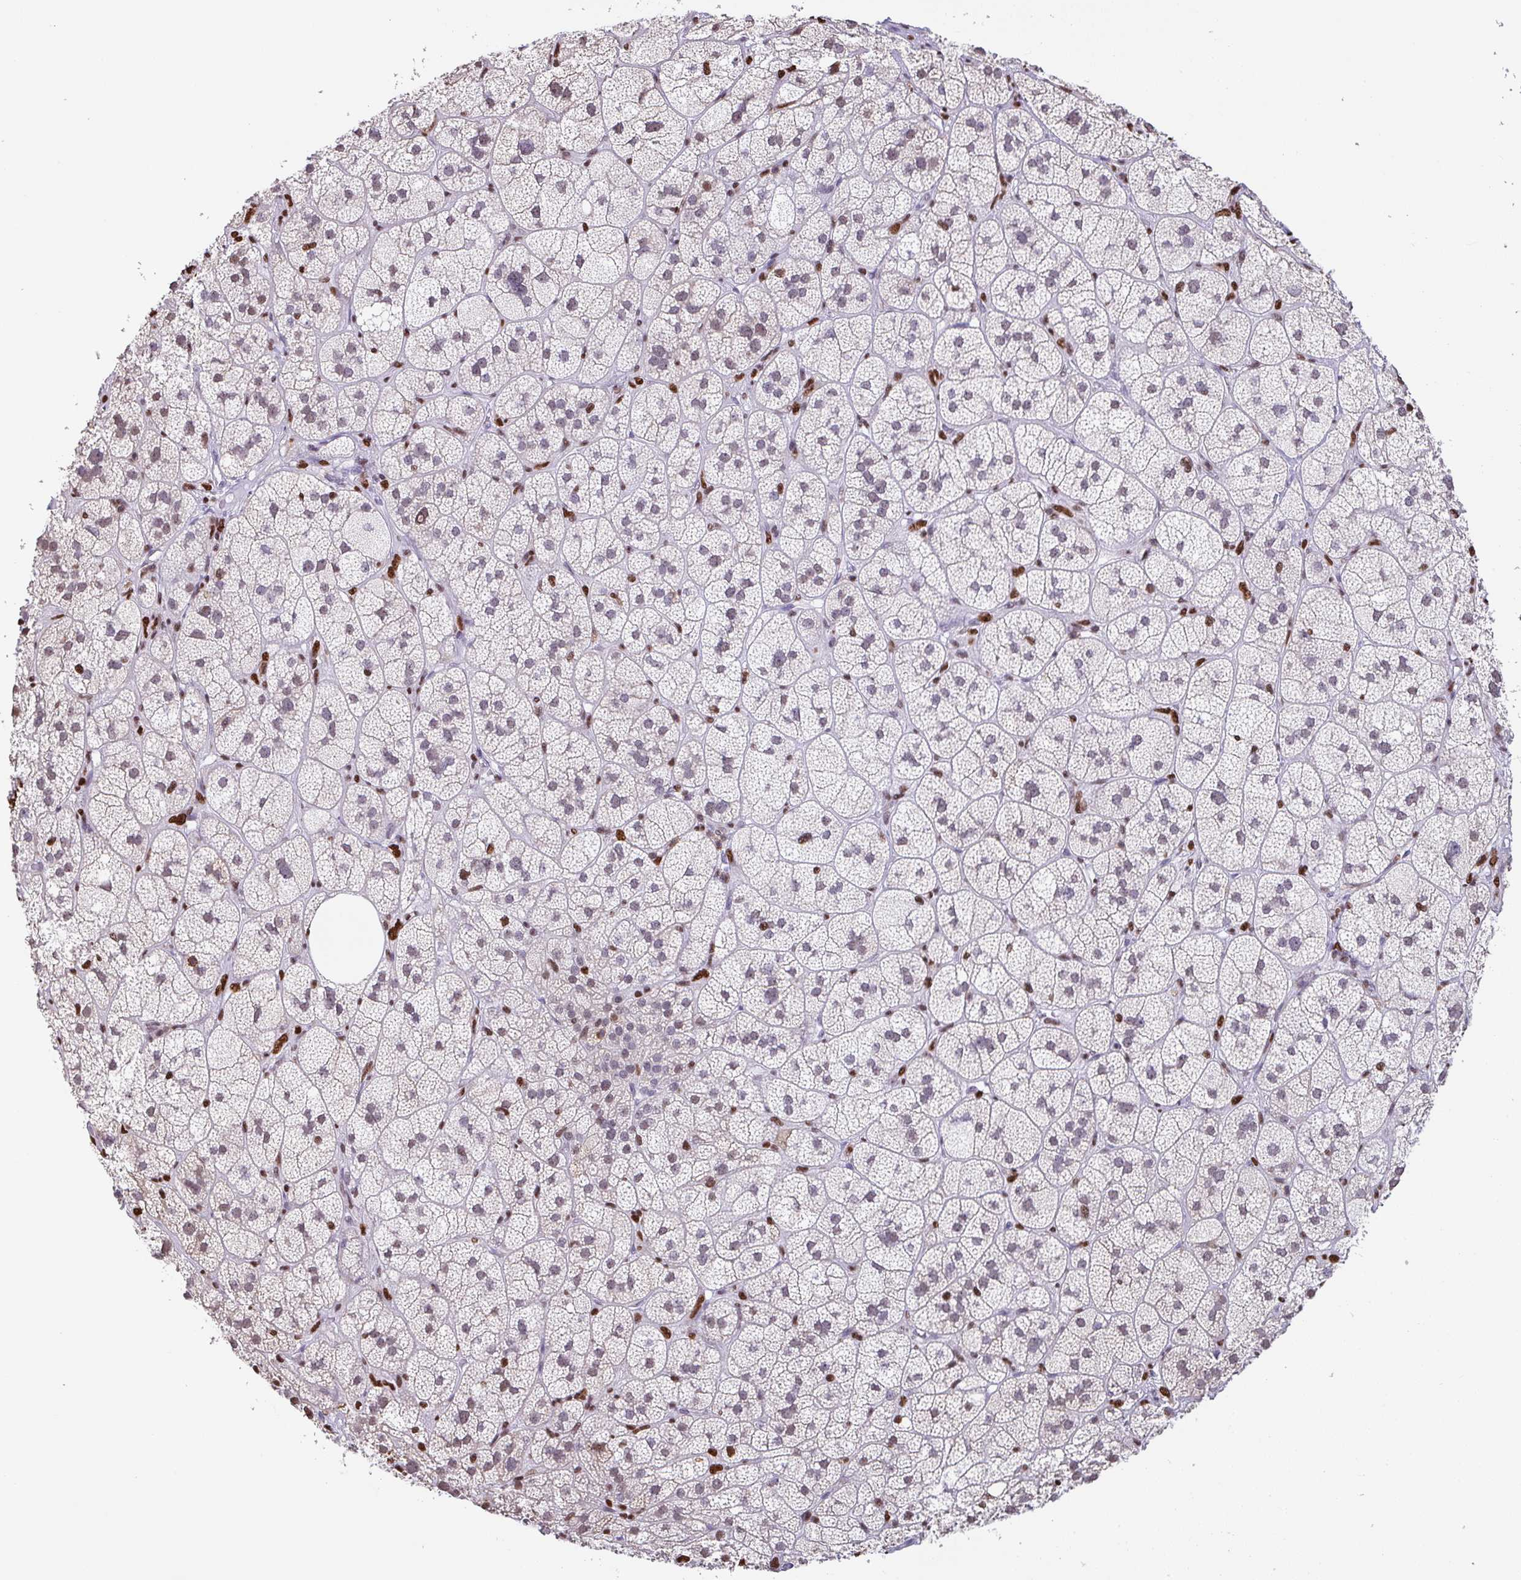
{"staining": {"intensity": "weak", "quantity": "25%-75%", "location": "nuclear"}, "tissue": "adrenal gland", "cell_type": "Glandular cells", "image_type": "normal", "snomed": [{"axis": "morphology", "description": "Normal tissue, NOS"}, {"axis": "topography", "description": "Adrenal gland"}], "caption": "This is an image of IHC staining of normal adrenal gland, which shows weak staining in the nuclear of glandular cells.", "gene": "BTBD10", "patient": {"sex": "female", "age": 60}}